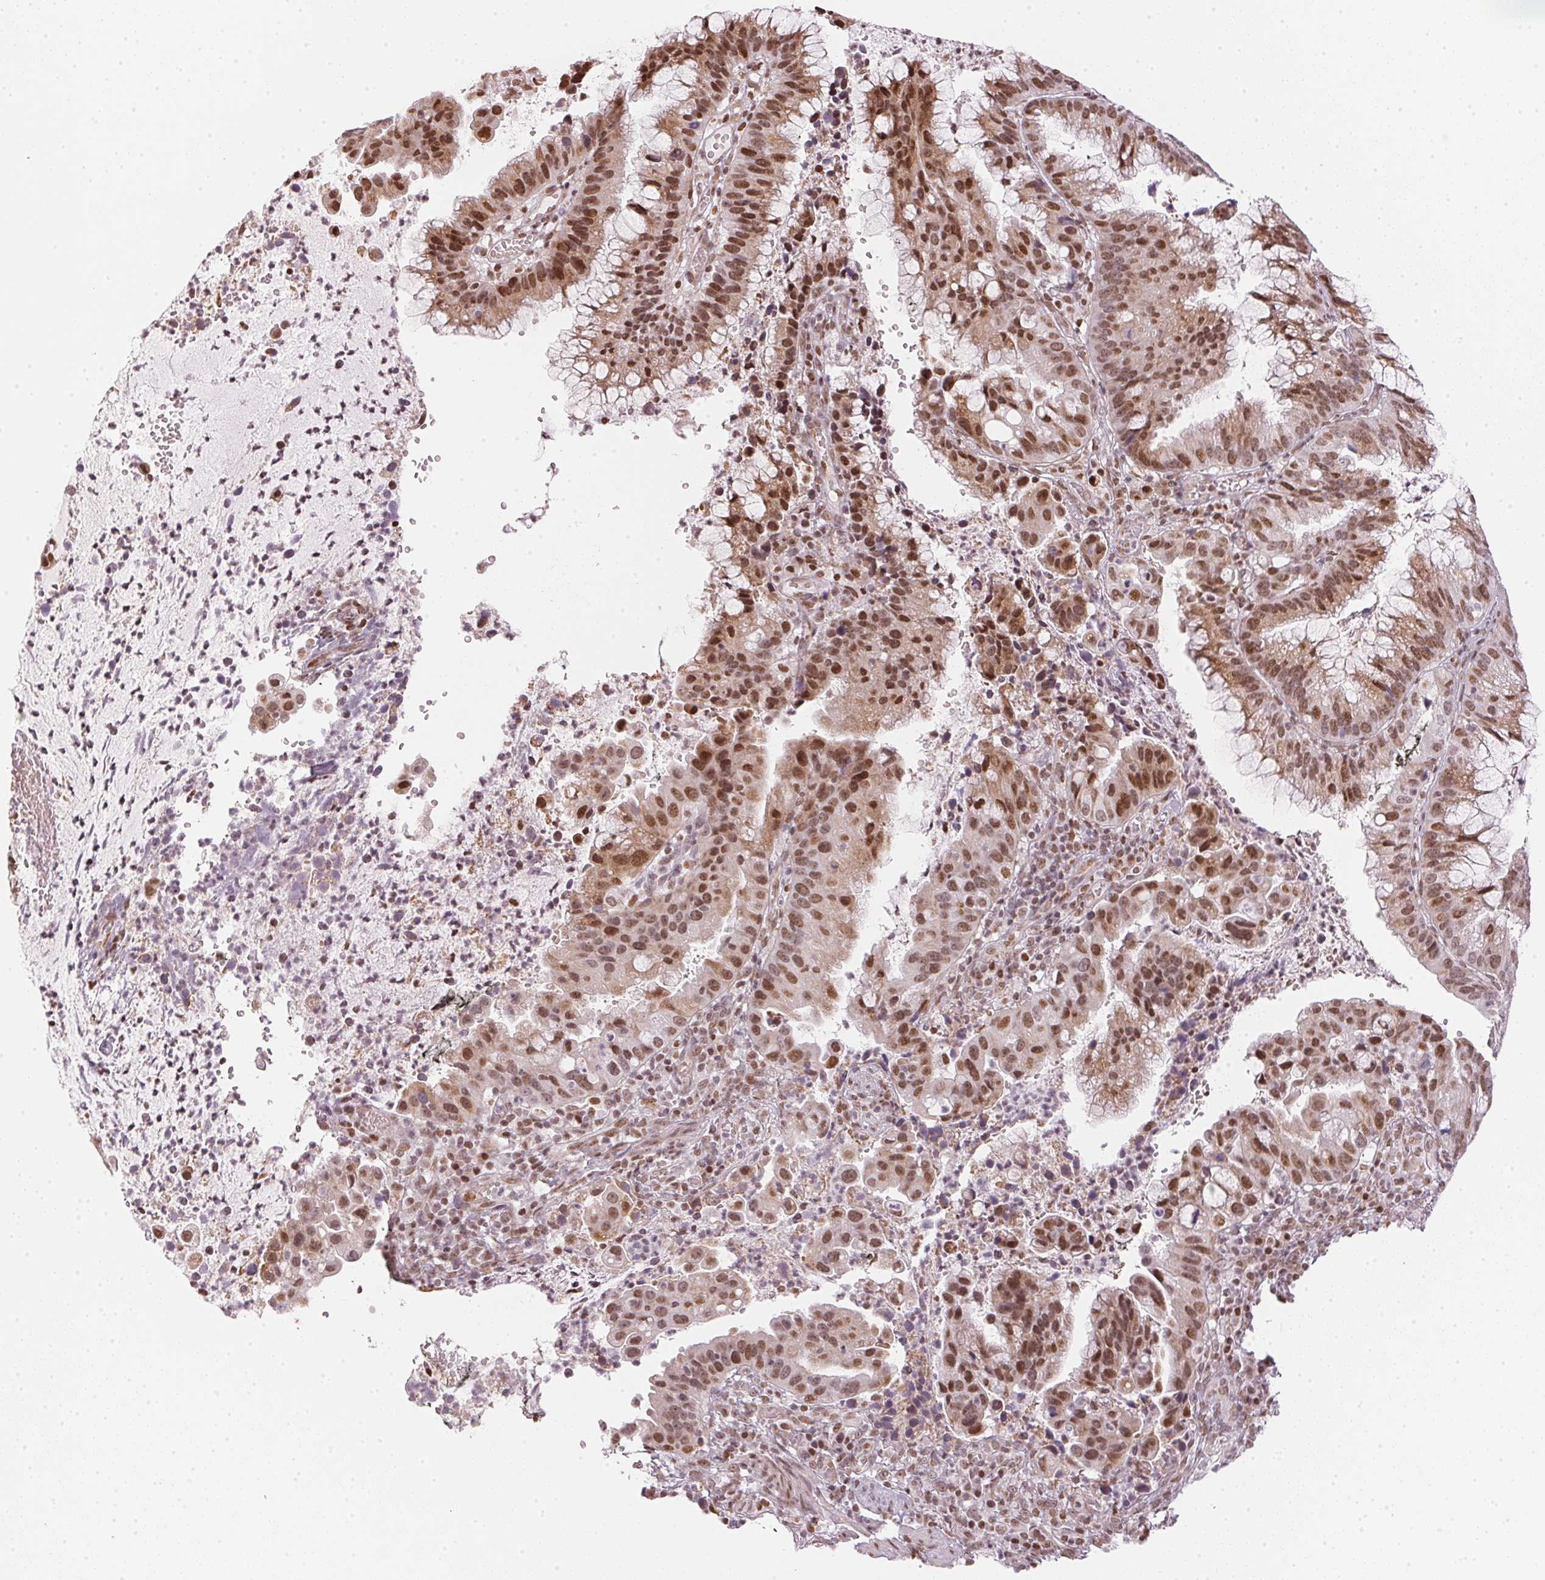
{"staining": {"intensity": "moderate", "quantity": ">75%", "location": "nuclear"}, "tissue": "cervical cancer", "cell_type": "Tumor cells", "image_type": "cancer", "snomed": [{"axis": "morphology", "description": "Adenocarcinoma, NOS"}, {"axis": "topography", "description": "Cervix"}], "caption": "IHC histopathology image of neoplastic tissue: human adenocarcinoma (cervical) stained using immunohistochemistry (IHC) shows medium levels of moderate protein expression localized specifically in the nuclear of tumor cells, appearing as a nuclear brown color.", "gene": "KAT6A", "patient": {"sex": "female", "age": 34}}